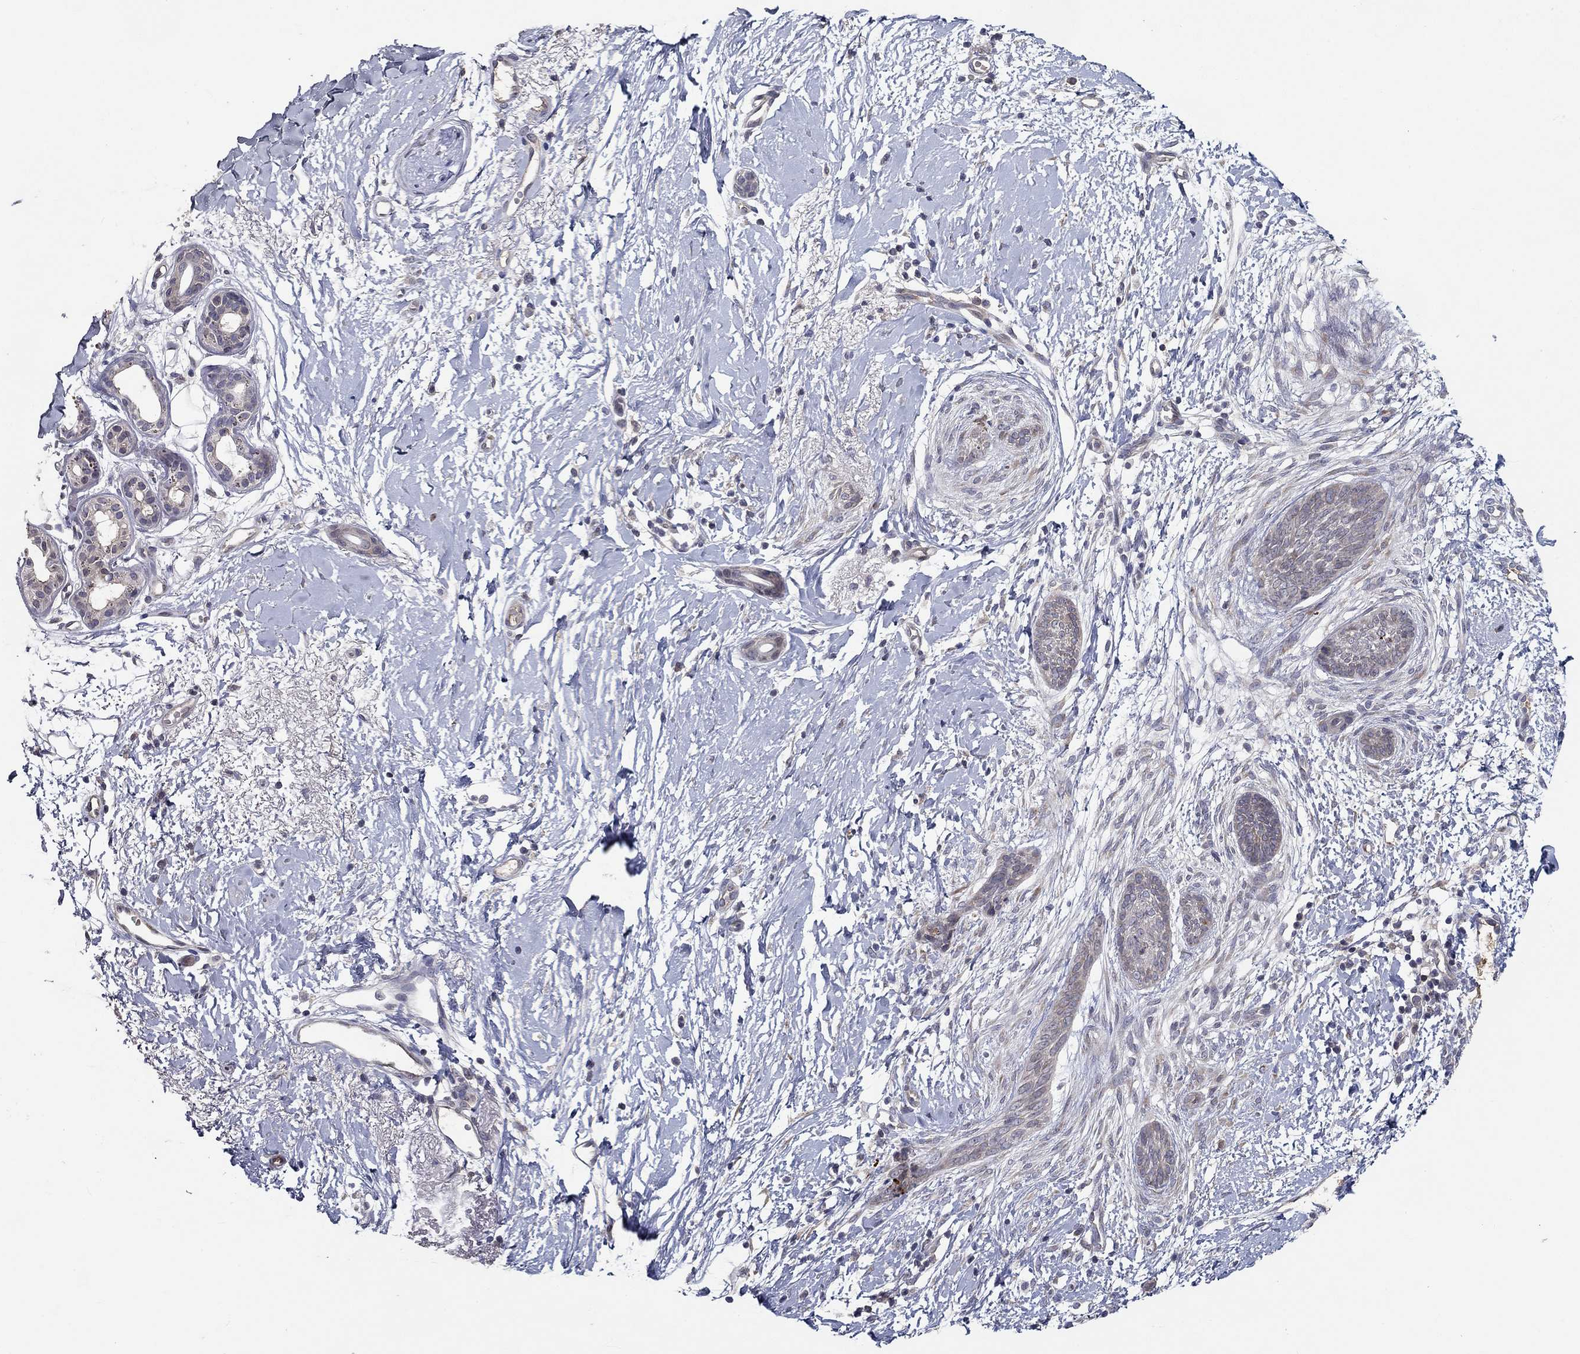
{"staining": {"intensity": "negative", "quantity": "none", "location": "none"}, "tissue": "skin cancer", "cell_type": "Tumor cells", "image_type": "cancer", "snomed": [{"axis": "morphology", "description": "Normal tissue, NOS"}, {"axis": "morphology", "description": "Basal cell carcinoma"}, {"axis": "topography", "description": "Skin"}], "caption": "Tumor cells are negative for brown protein staining in basal cell carcinoma (skin). Brightfield microscopy of immunohistochemistry stained with DAB (brown) and hematoxylin (blue), captured at high magnification.", "gene": "CETN3", "patient": {"sex": "male", "age": 84}}